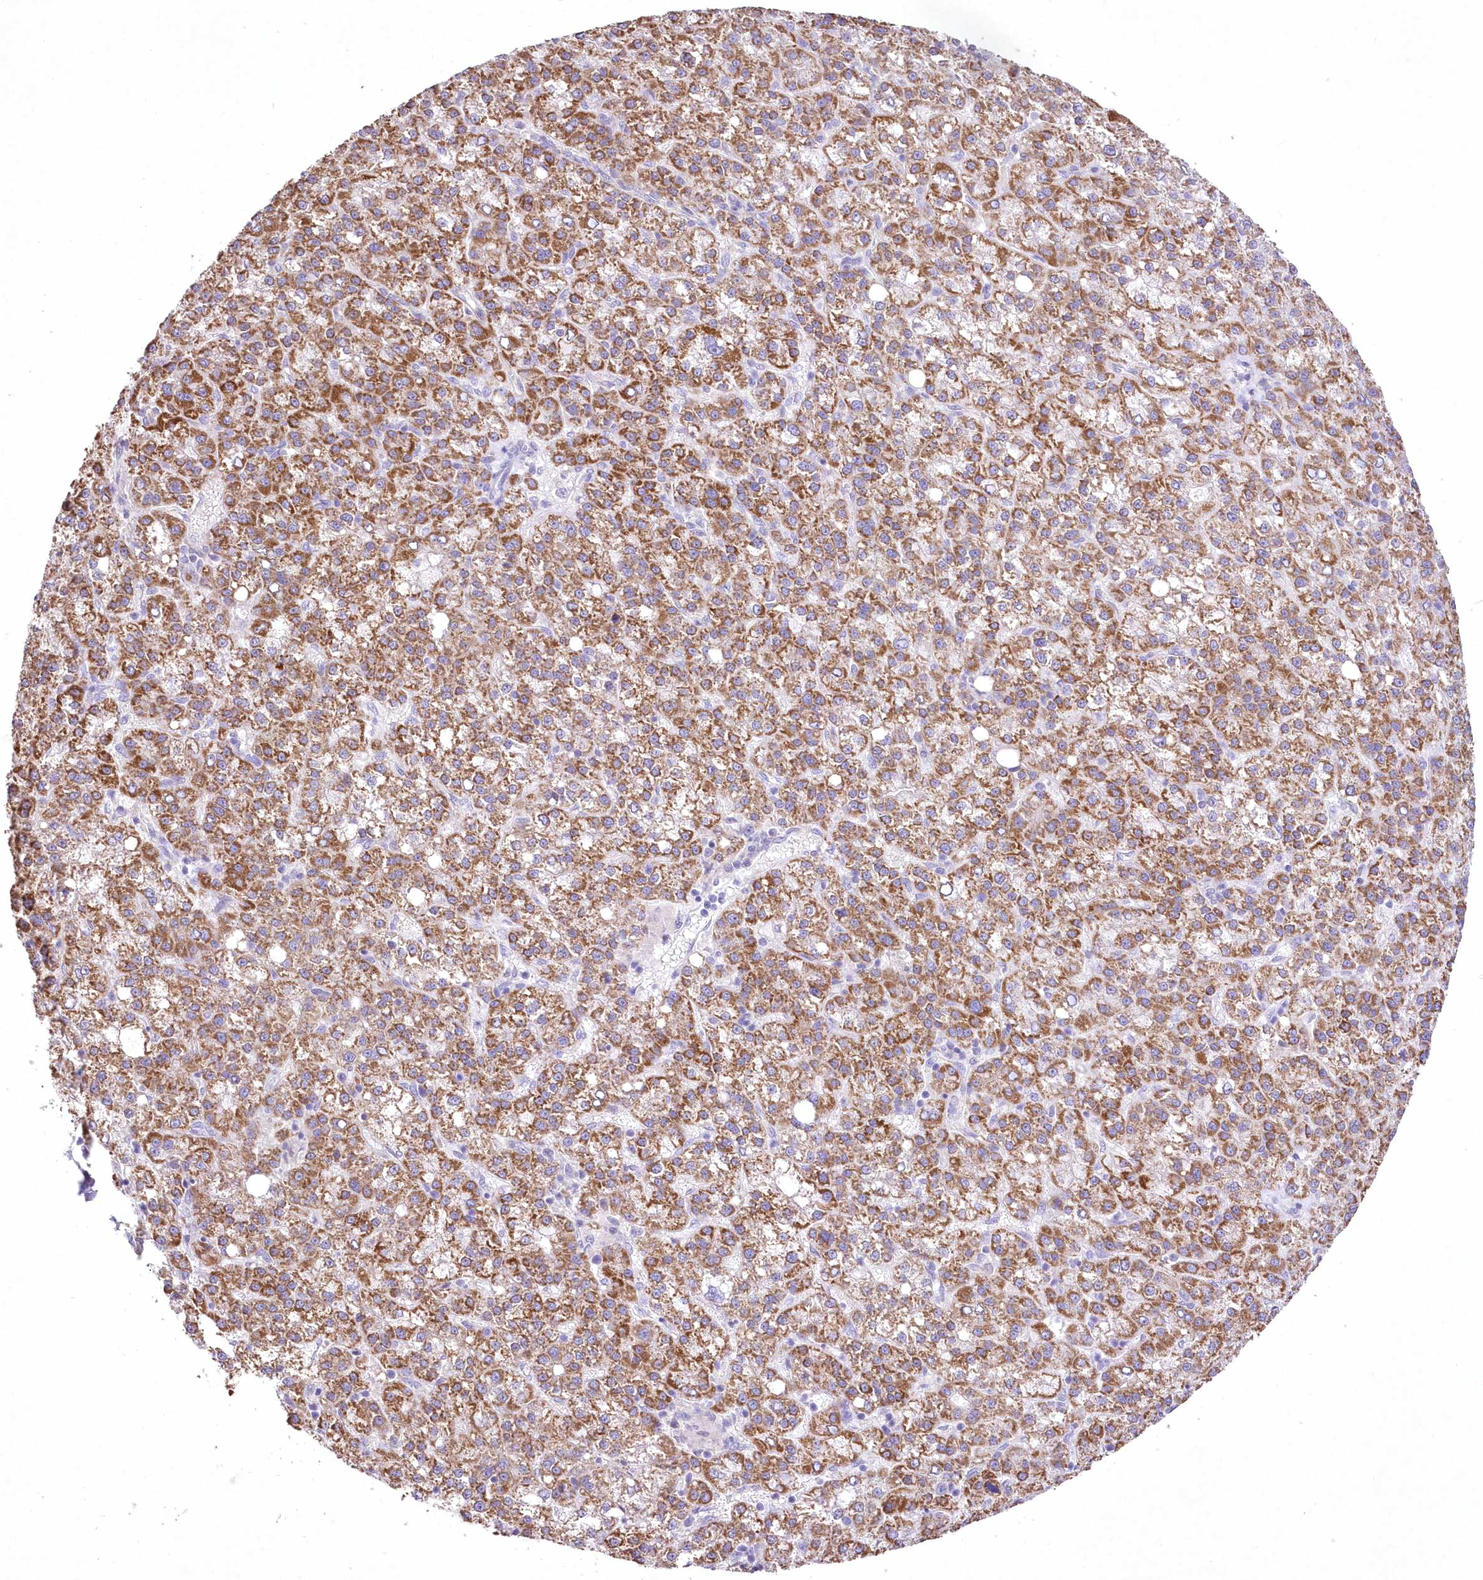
{"staining": {"intensity": "moderate", "quantity": ">75%", "location": "cytoplasmic/membranous"}, "tissue": "liver cancer", "cell_type": "Tumor cells", "image_type": "cancer", "snomed": [{"axis": "morphology", "description": "Carcinoma, Hepatocellular, NOS"}, {"axis": "topography", "description": "Liver"}], "caption": "Immunohistochemical staining of liver hepatocellular carcinoma reveals moderate cytoplasmic/membranous protein positivity in about >75% of tumor cells. (Stains: DAB in brown, nuclei in blue, Microscopy: brightfield microscopy at high magnification).", "gene": "ITSN2", "patient": {"sex": "female", "age": 58}}